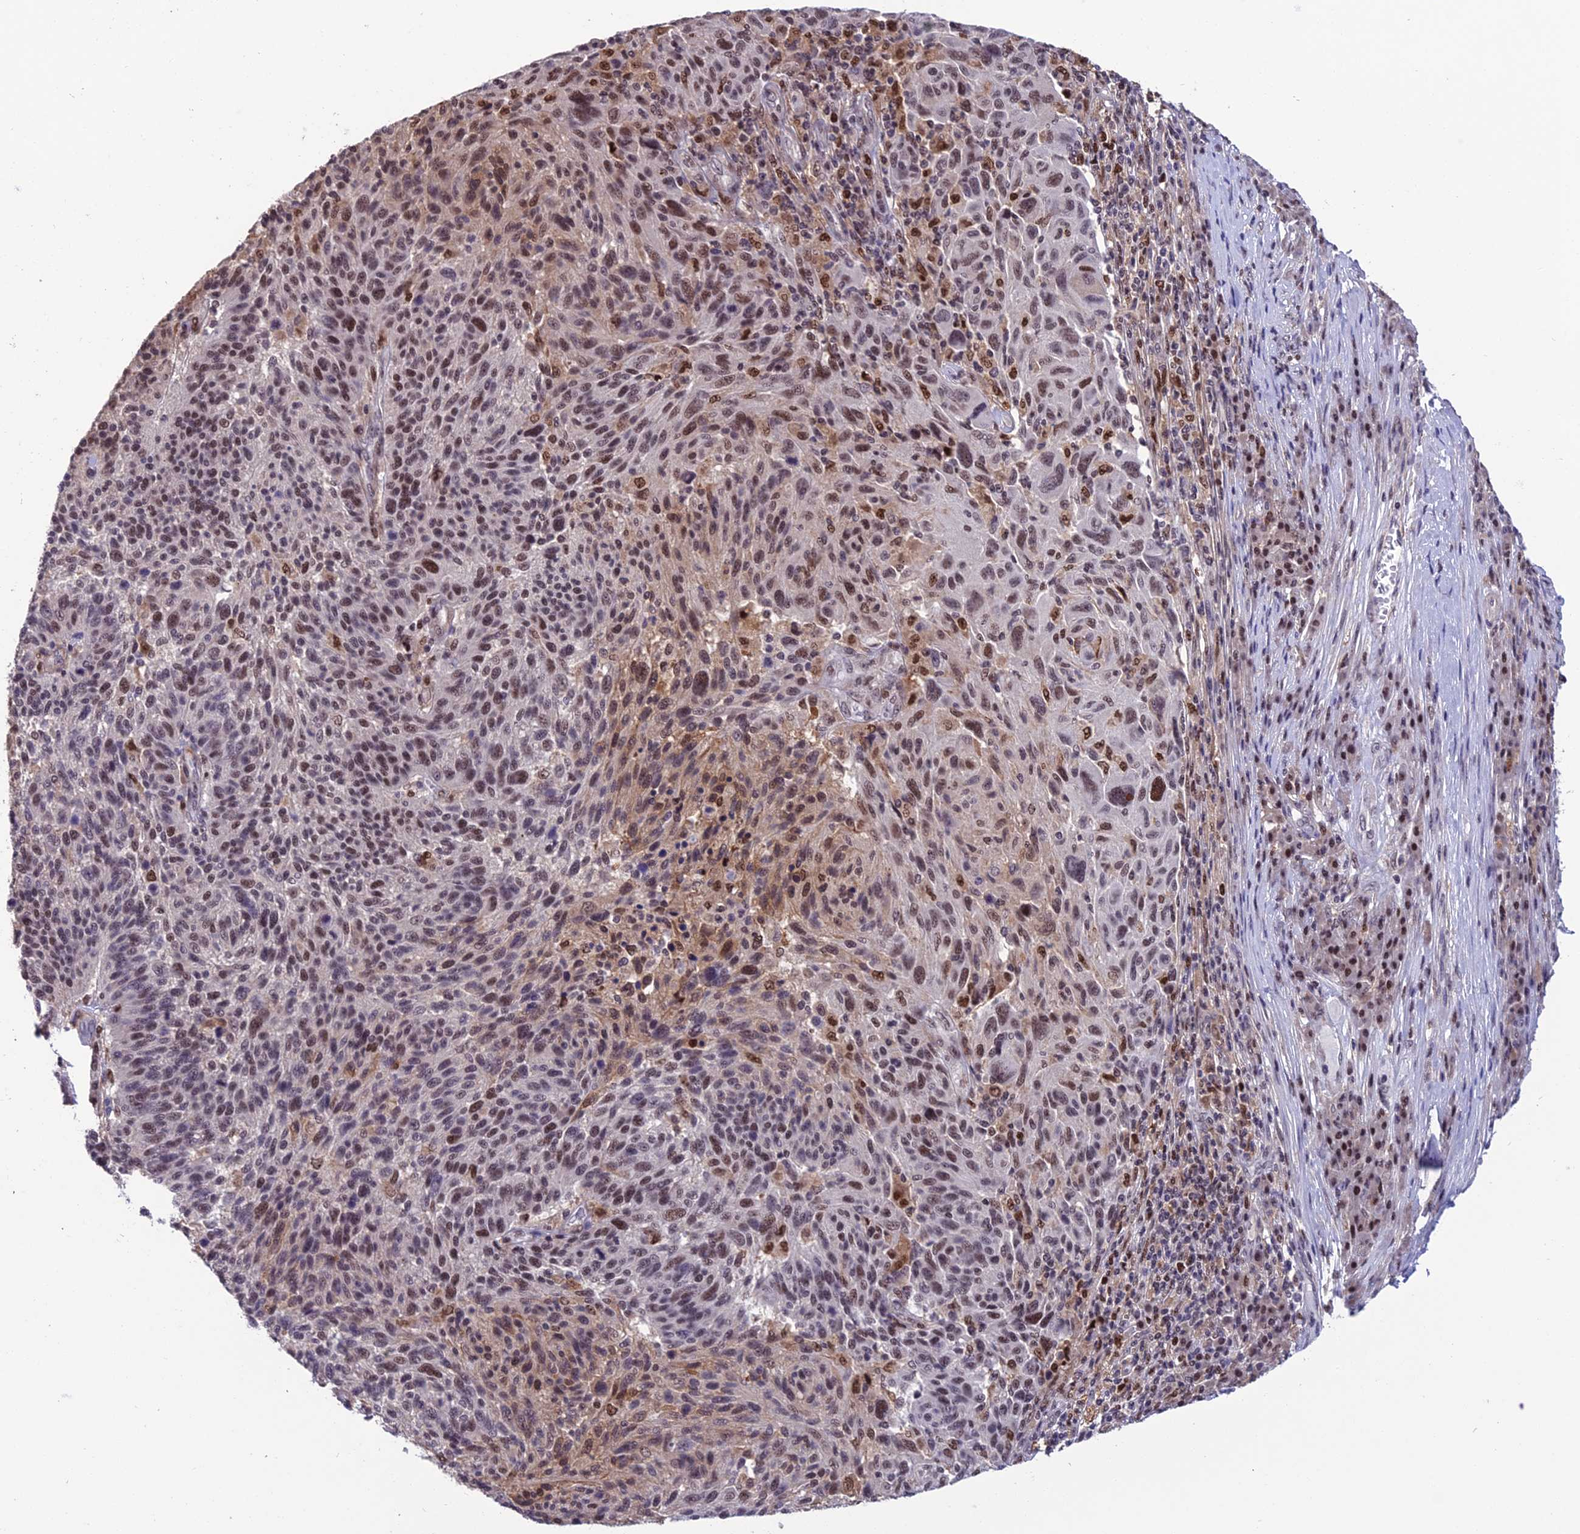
{"staining": {"intensity": "moderate", "quantity": "25%-75%", "location": "nuclear"}, "tissue": "melanoma", "cell_type": "Tumor cells", "image_type": "cancer", "snomed": [{"axis": "morphology", "description": "Malignant melanoma, NOS"}, {"axis": "topography", "description": "Skin"}], "caption": "Malignant melanoma stained with a protein marker shows moderate staining in tumor cells.", "gene": "MIS12", "patient": {"sex": "male", "age": 53}}